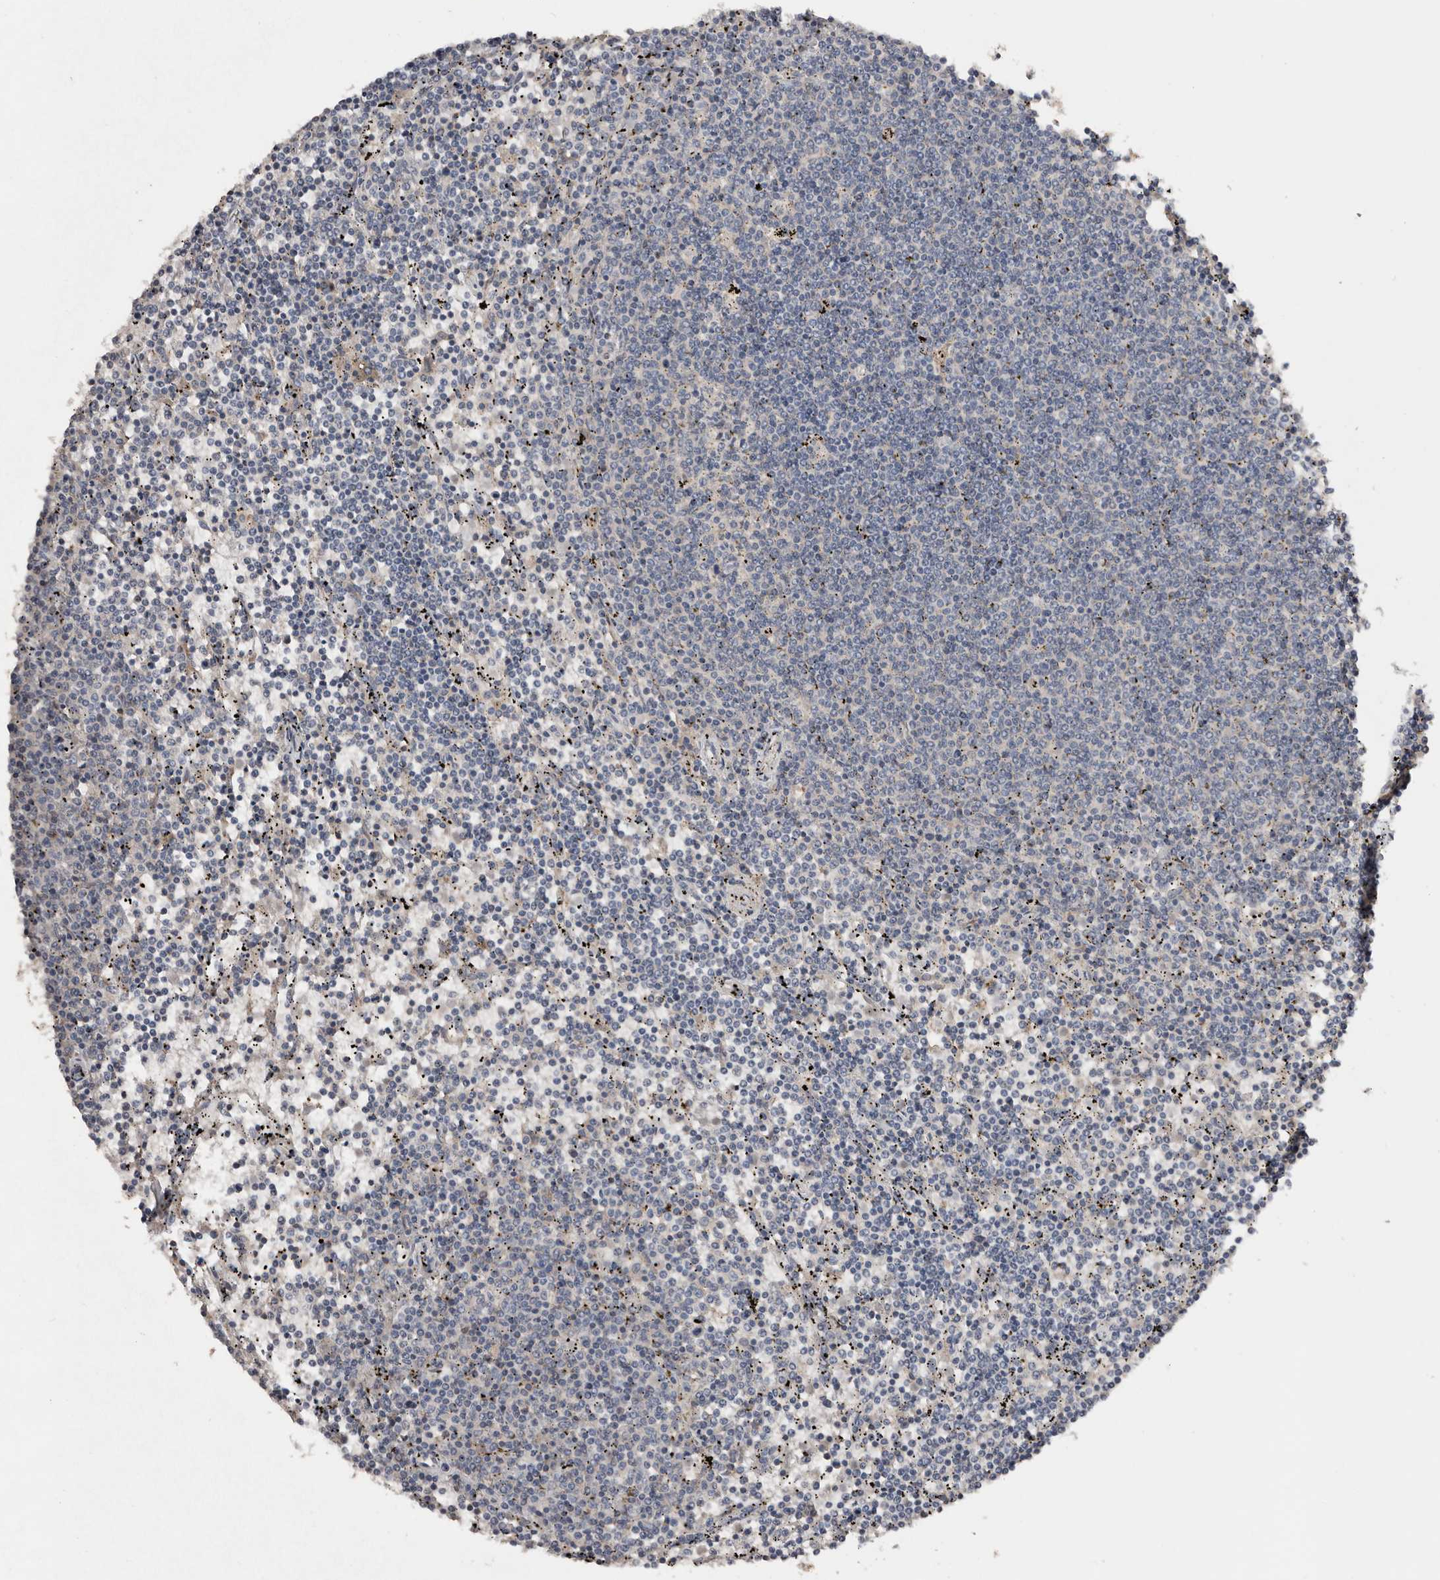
{"staining": {"intensity": "negative", "quantity": "none", "location": "none"}, "tissue": "lymphoma", "cell_type": "Tumor cells", "image_type": "cancer", "snomed": [{"axis": "morphology", "description": "Malignant lymphoma, non-Hodgkin's type, Low grade"}, {"axis": "topography", "description": "Spleen"}], "caption": "A high-resolution micrograph shows immunohistochemistry (IHC) staining of lymphoma, which displays no significant staining in tumor cells.", "gene": "SLC39A2", "patient": {"sex": "female", "age": 50}}